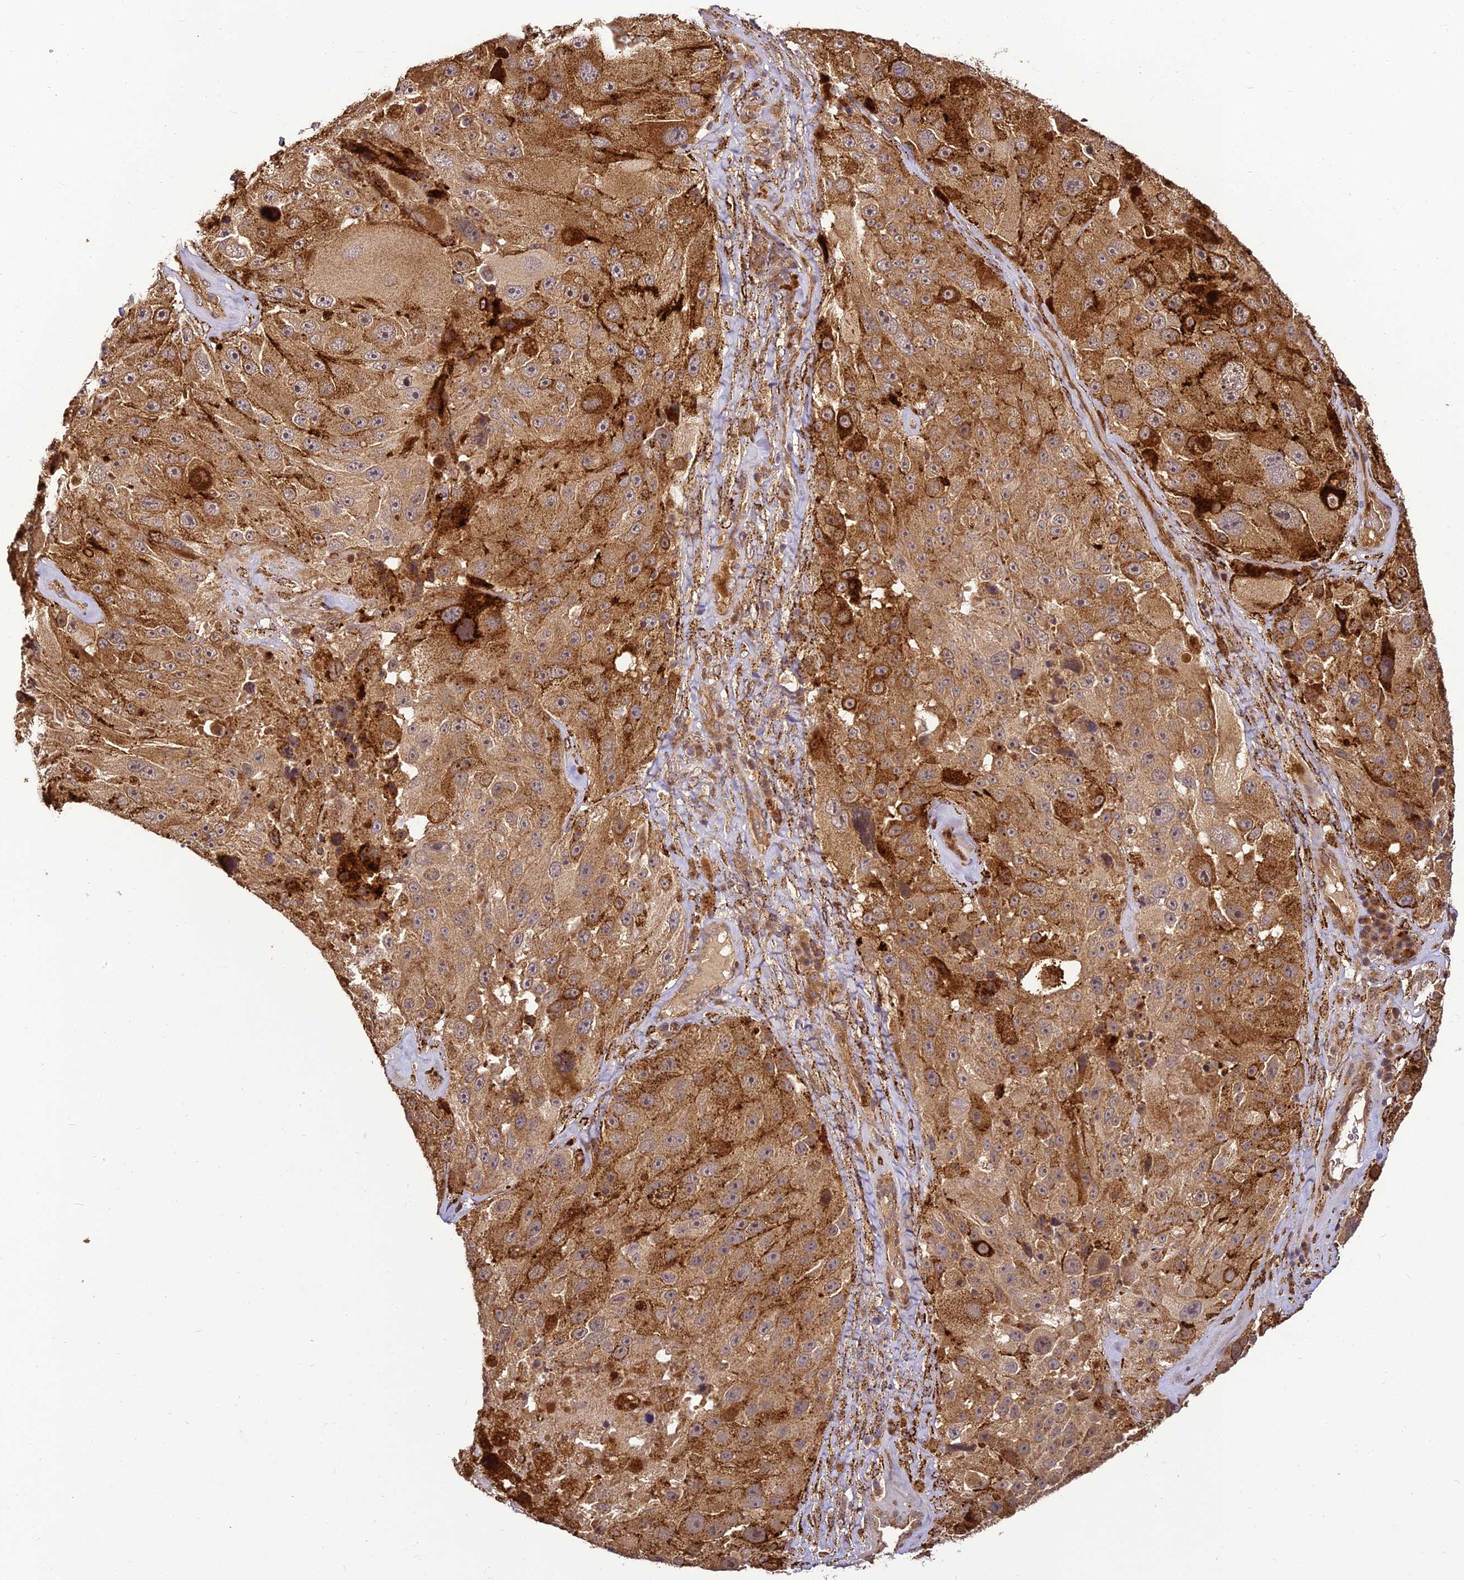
{"staining": {"intensity": "moderate", "quantity": ">75%", "location": "cytoplasmic/membranous"}, "tissue": "melanoma", "cell_type": "Tumor cells", "image_type": "cancer", "snomed": [{"axis": "morphology", "description": "Malignant melanoma, Metastatic site"}, {"axis": "topography", "description": "Lymph node"}], "caption": "Immunohistochemical staining of human malignant melanoma (metastatic site) exhibits medium levels of moderate cytoplasmic/membranous expression in about >75% of tumor cells.", "gene": "BCDIN3D", "patient": {"sex": "male", "age": 62}}